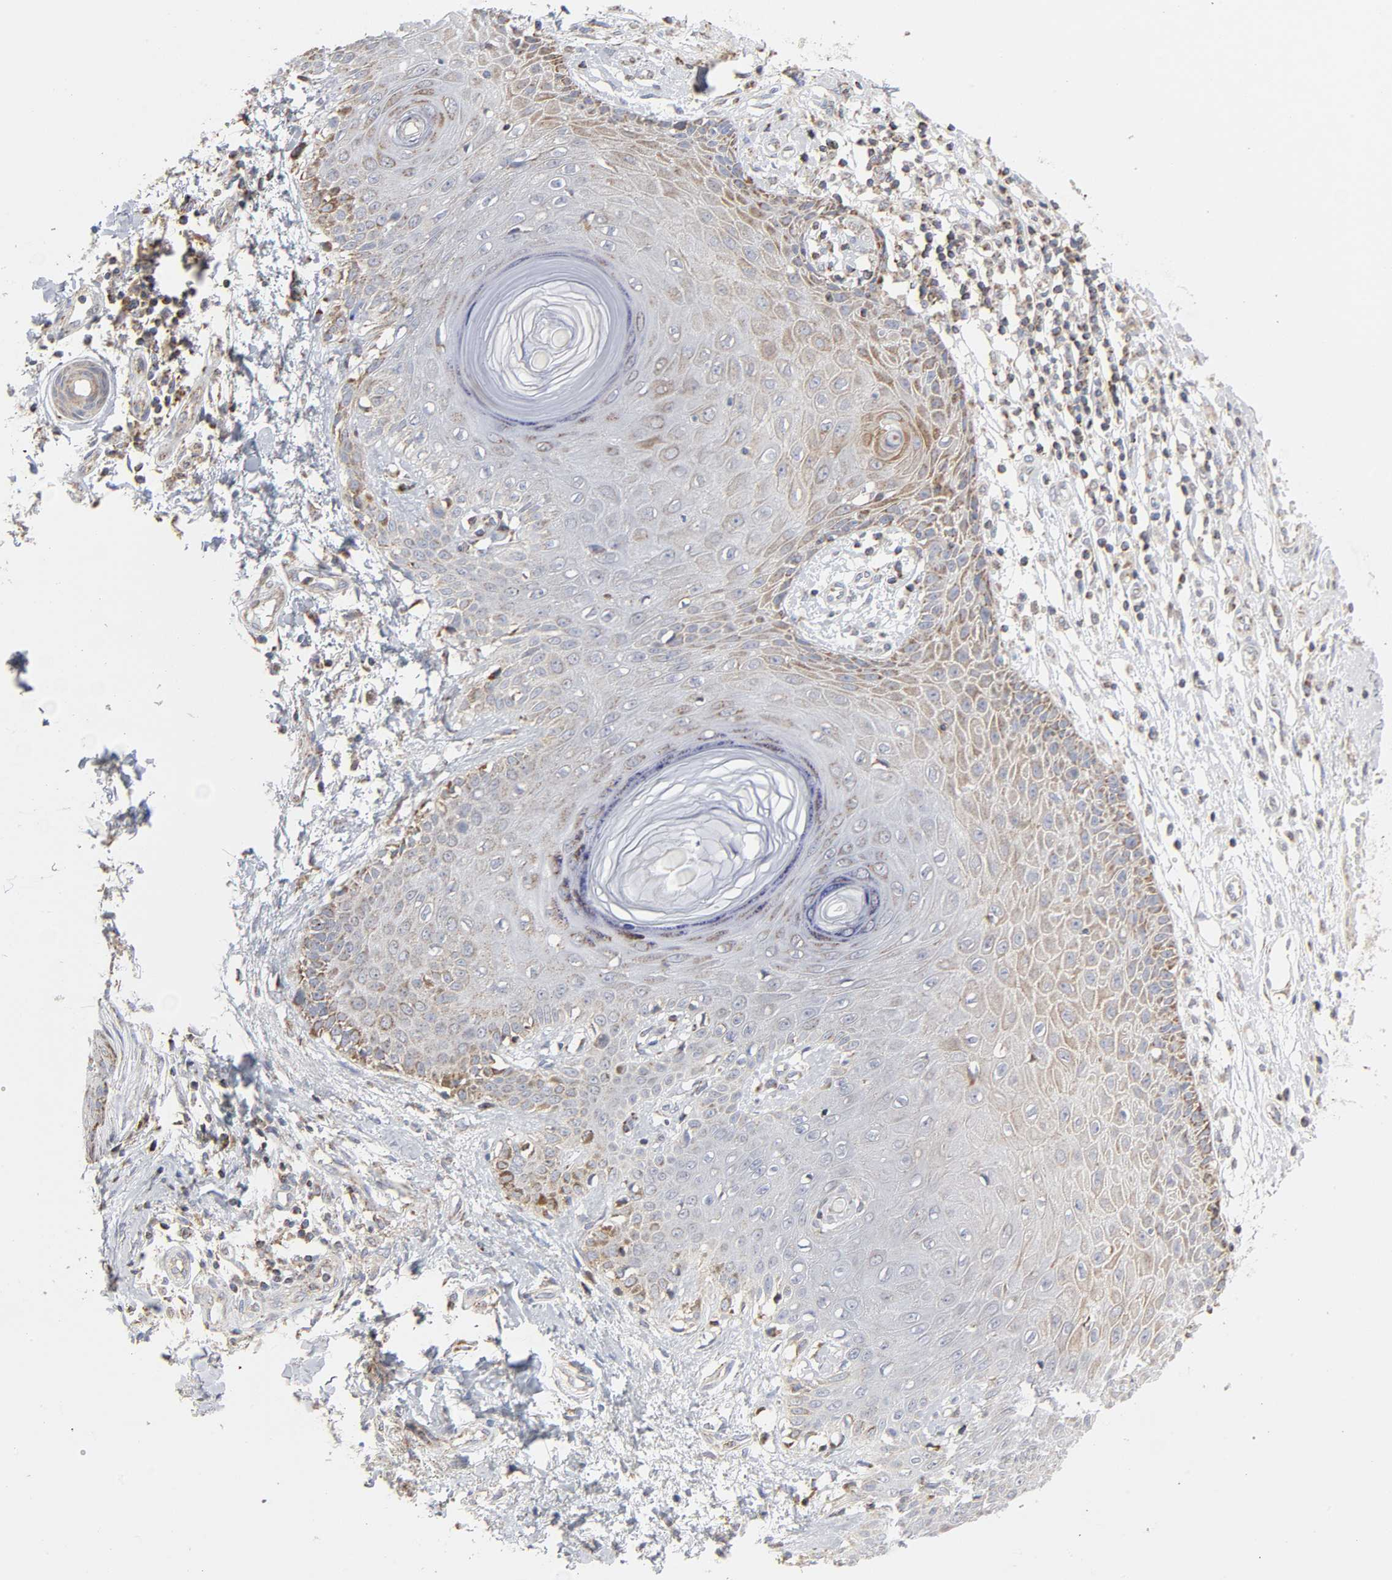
{"staining": {"intensity": "moderate", "quantity": ">75%", "location": "cytoplasmic/membranous"}, "tissue": "skin cancer", "cell_type": "Tumor cells", "image_type": "cancer", "snomed": [{"axis": "morphology", "description": "Basal cell carcinoma"}, {"axis": "topography", "description": "Skin"}], "caption": "Human basal cell carcinoma (skin) stained for a protein (brown) demonstrates moderate cytoplasmic/membranous positive expression in about >75% of tumor cells.", "gene": "SYT16", "patient": {"sex": "male", "age": 67}}